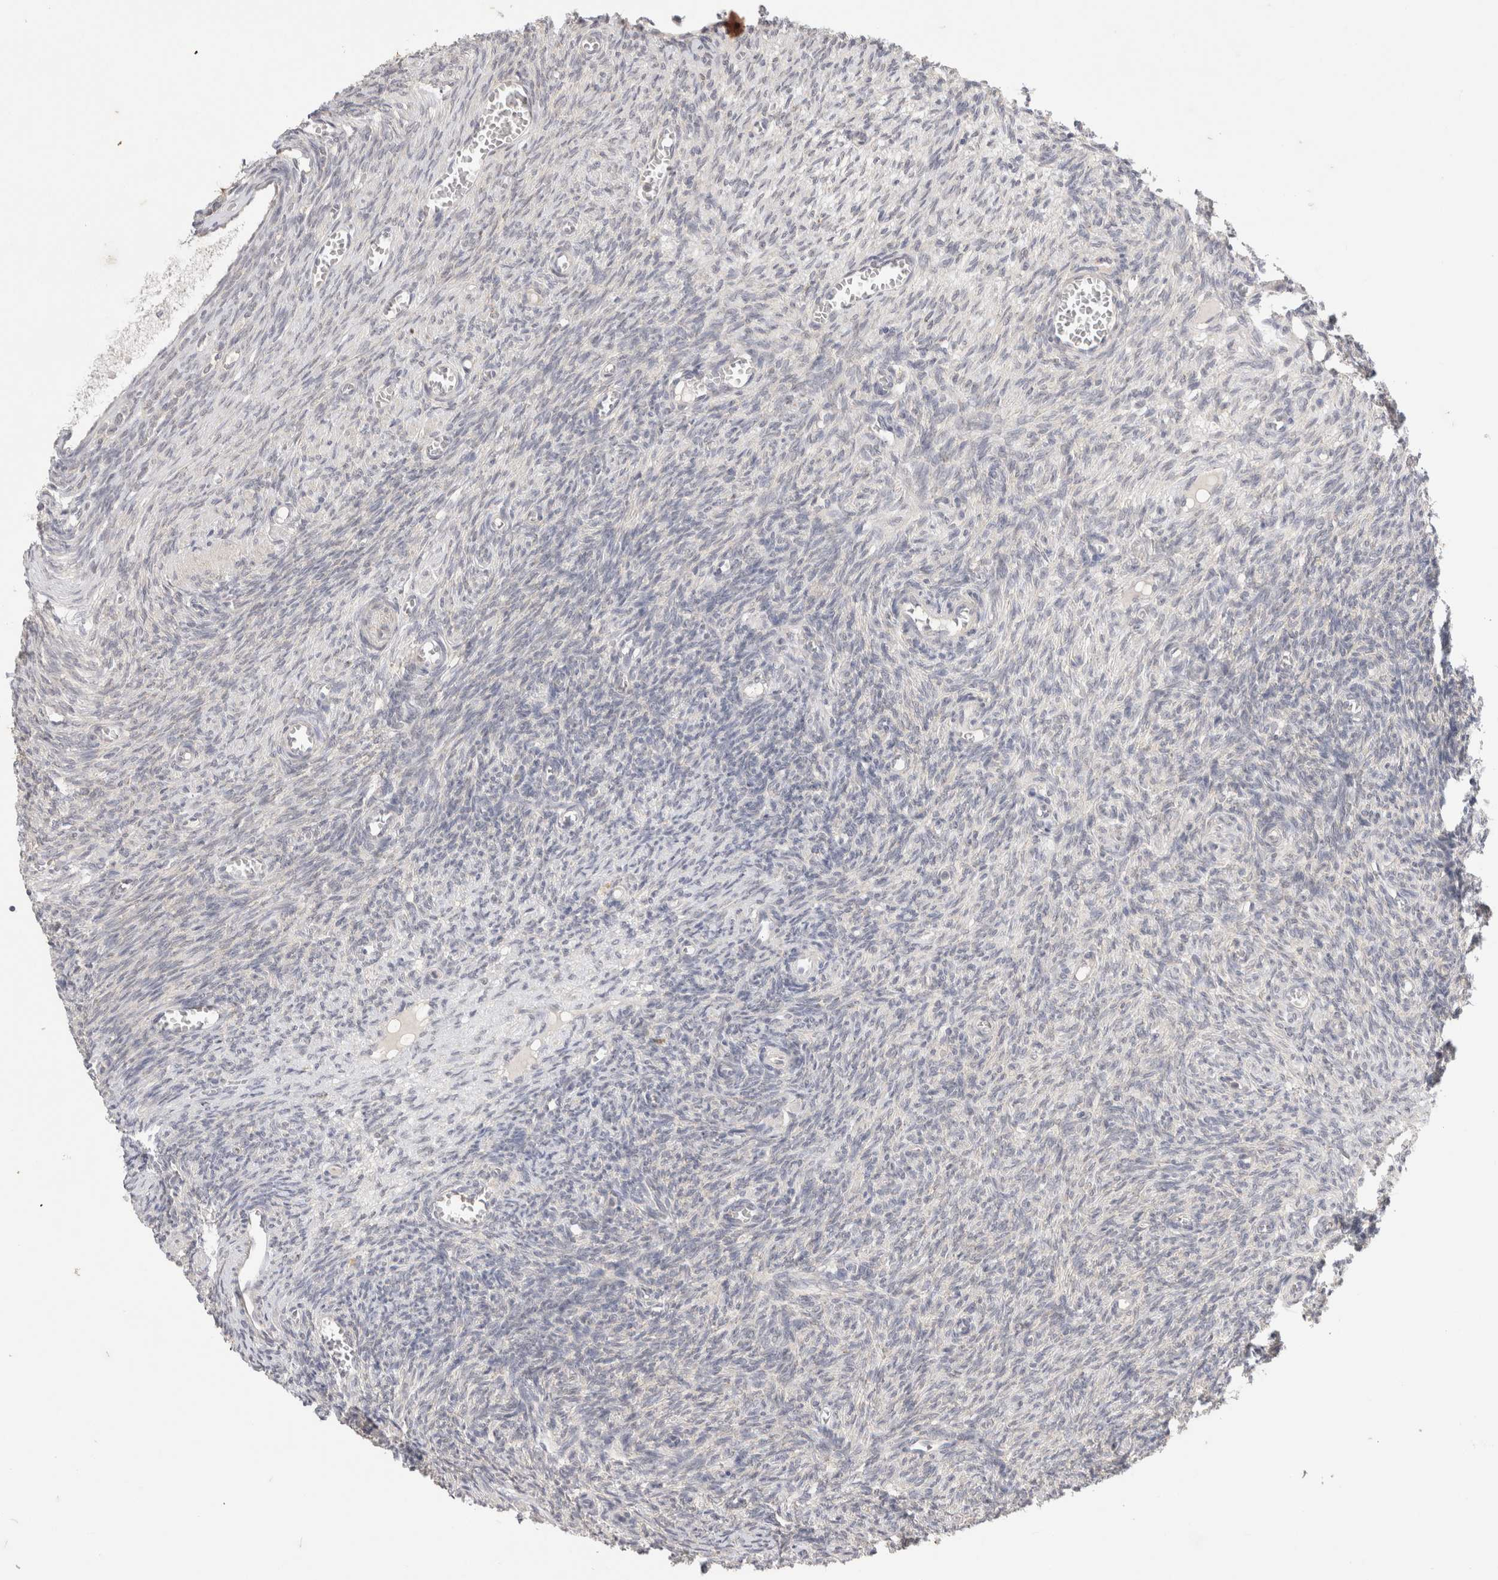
{"staining": {"intensity": "negative", "quantity": "none", "location": "none"}, "tissue": "ovary", "cell_type": "Follicle cells", "image_type": "normal", "snomed": [{"axis": "morphology", "description": "Normal tissue, NOS"}, {"axis": "topography", "description": "Ovary"}], "caption": "Immunohistochemistry histopathology image of benign ovary stained for a protein (brown), which exhibits no expression in follicle cells. (DAB (3,3'-diaminobenzidine) IHC, high magnification).", "gene": "CHRM4", "patient": {"sex": "female", "age": 27}}